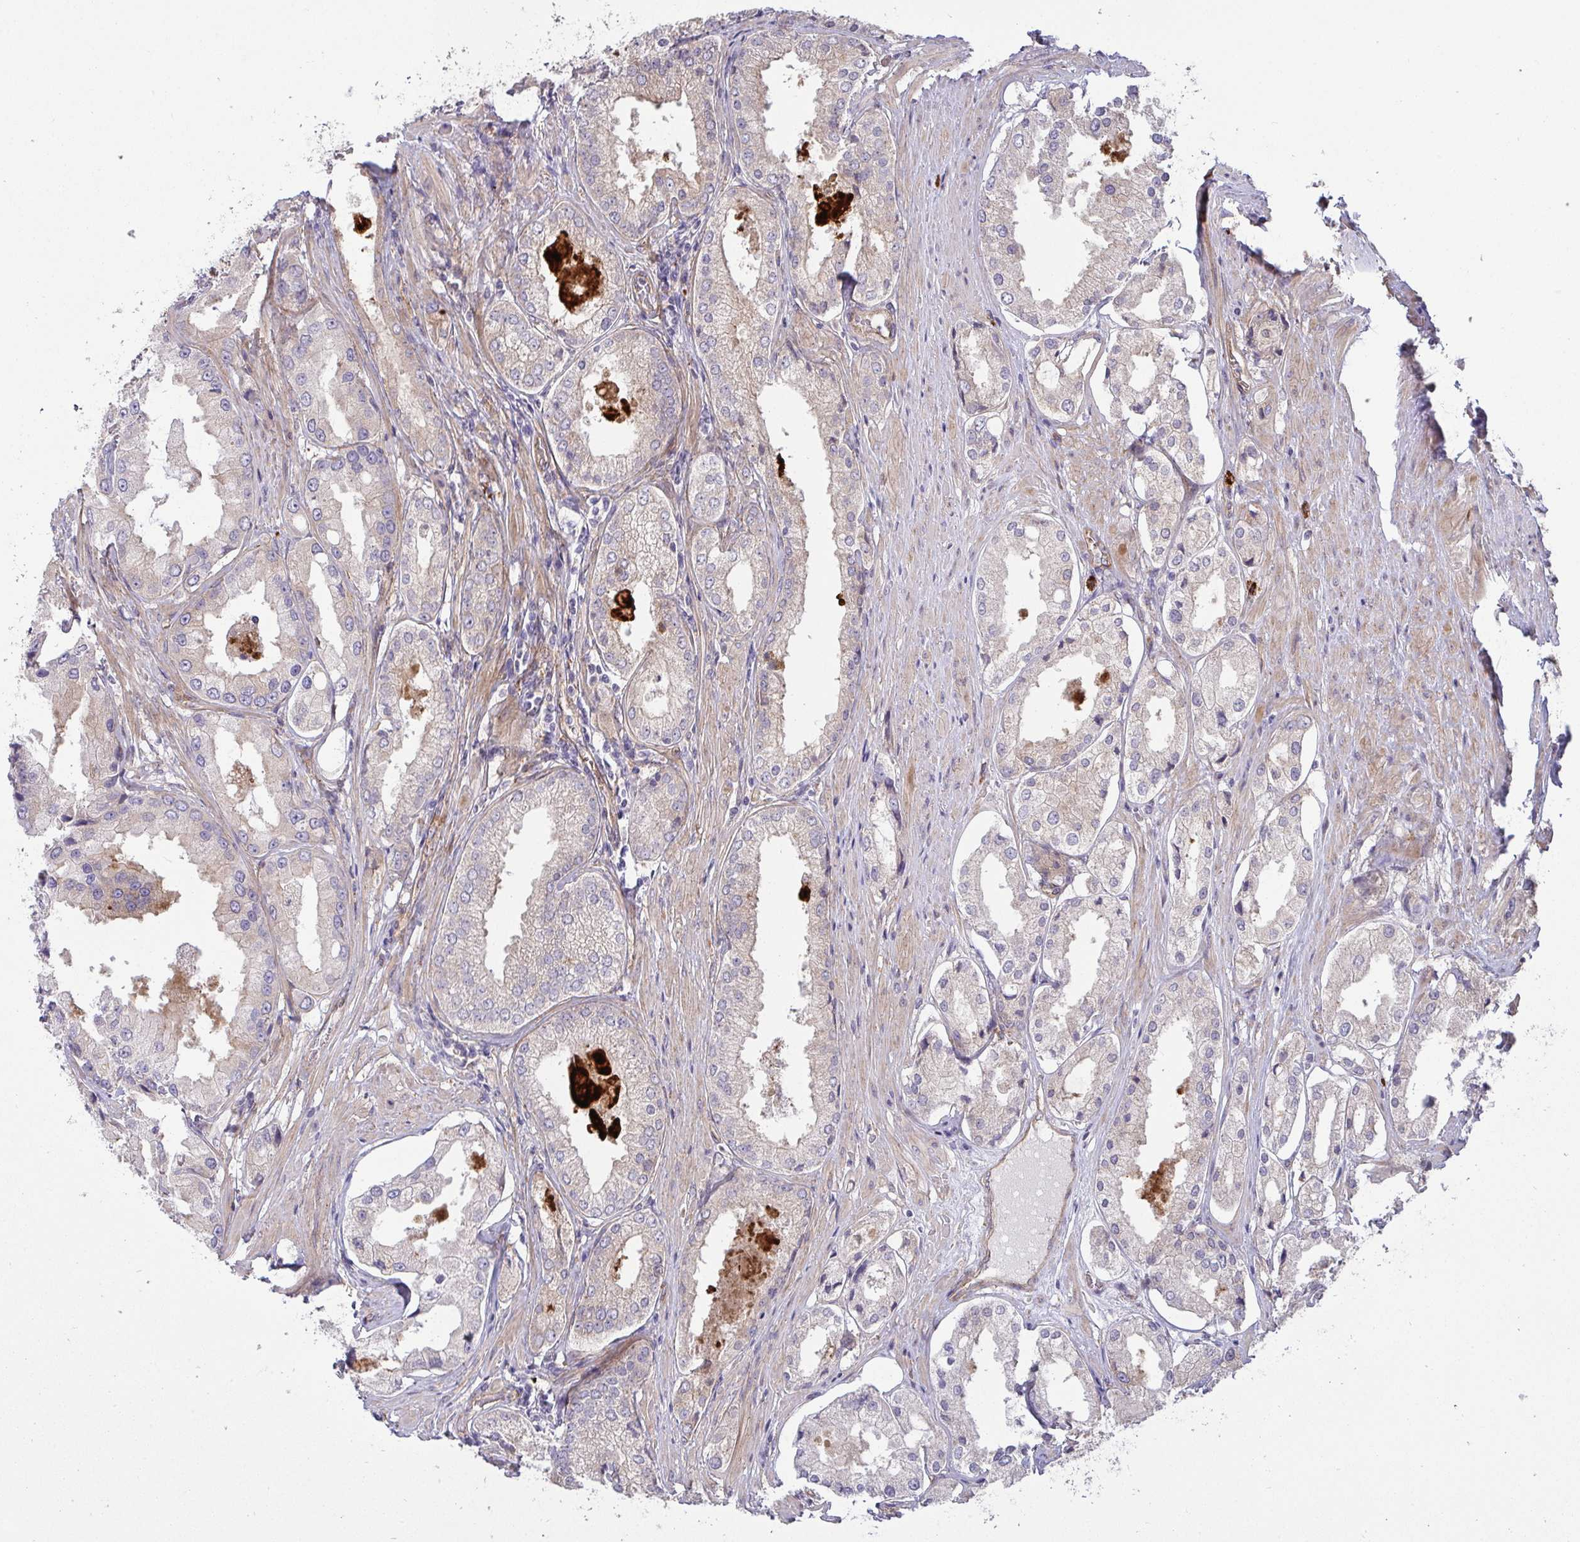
{"staining": {"intensity": "negative", "quantity": "none", "location": "none"}, "tissue": "prostate cancer", "cell_type": "Tumor cells", "image_type": "cancer", "snomed": [{"axis": "morphology", "description": "Adenocarcinoma, Low grade"}, {"axis": "topography", "description": "Prostate"}], "caption": "DAB immunohistochemical staining of prostate adenocarcinoma (low-grade) reveals no significant positivity in tumor cells. (DAB immunohistochemistry visualized using brightfield microscopy, high magnification).", "gene": "SH2D1B", "patient": {"sex": "male", "age": 68}}